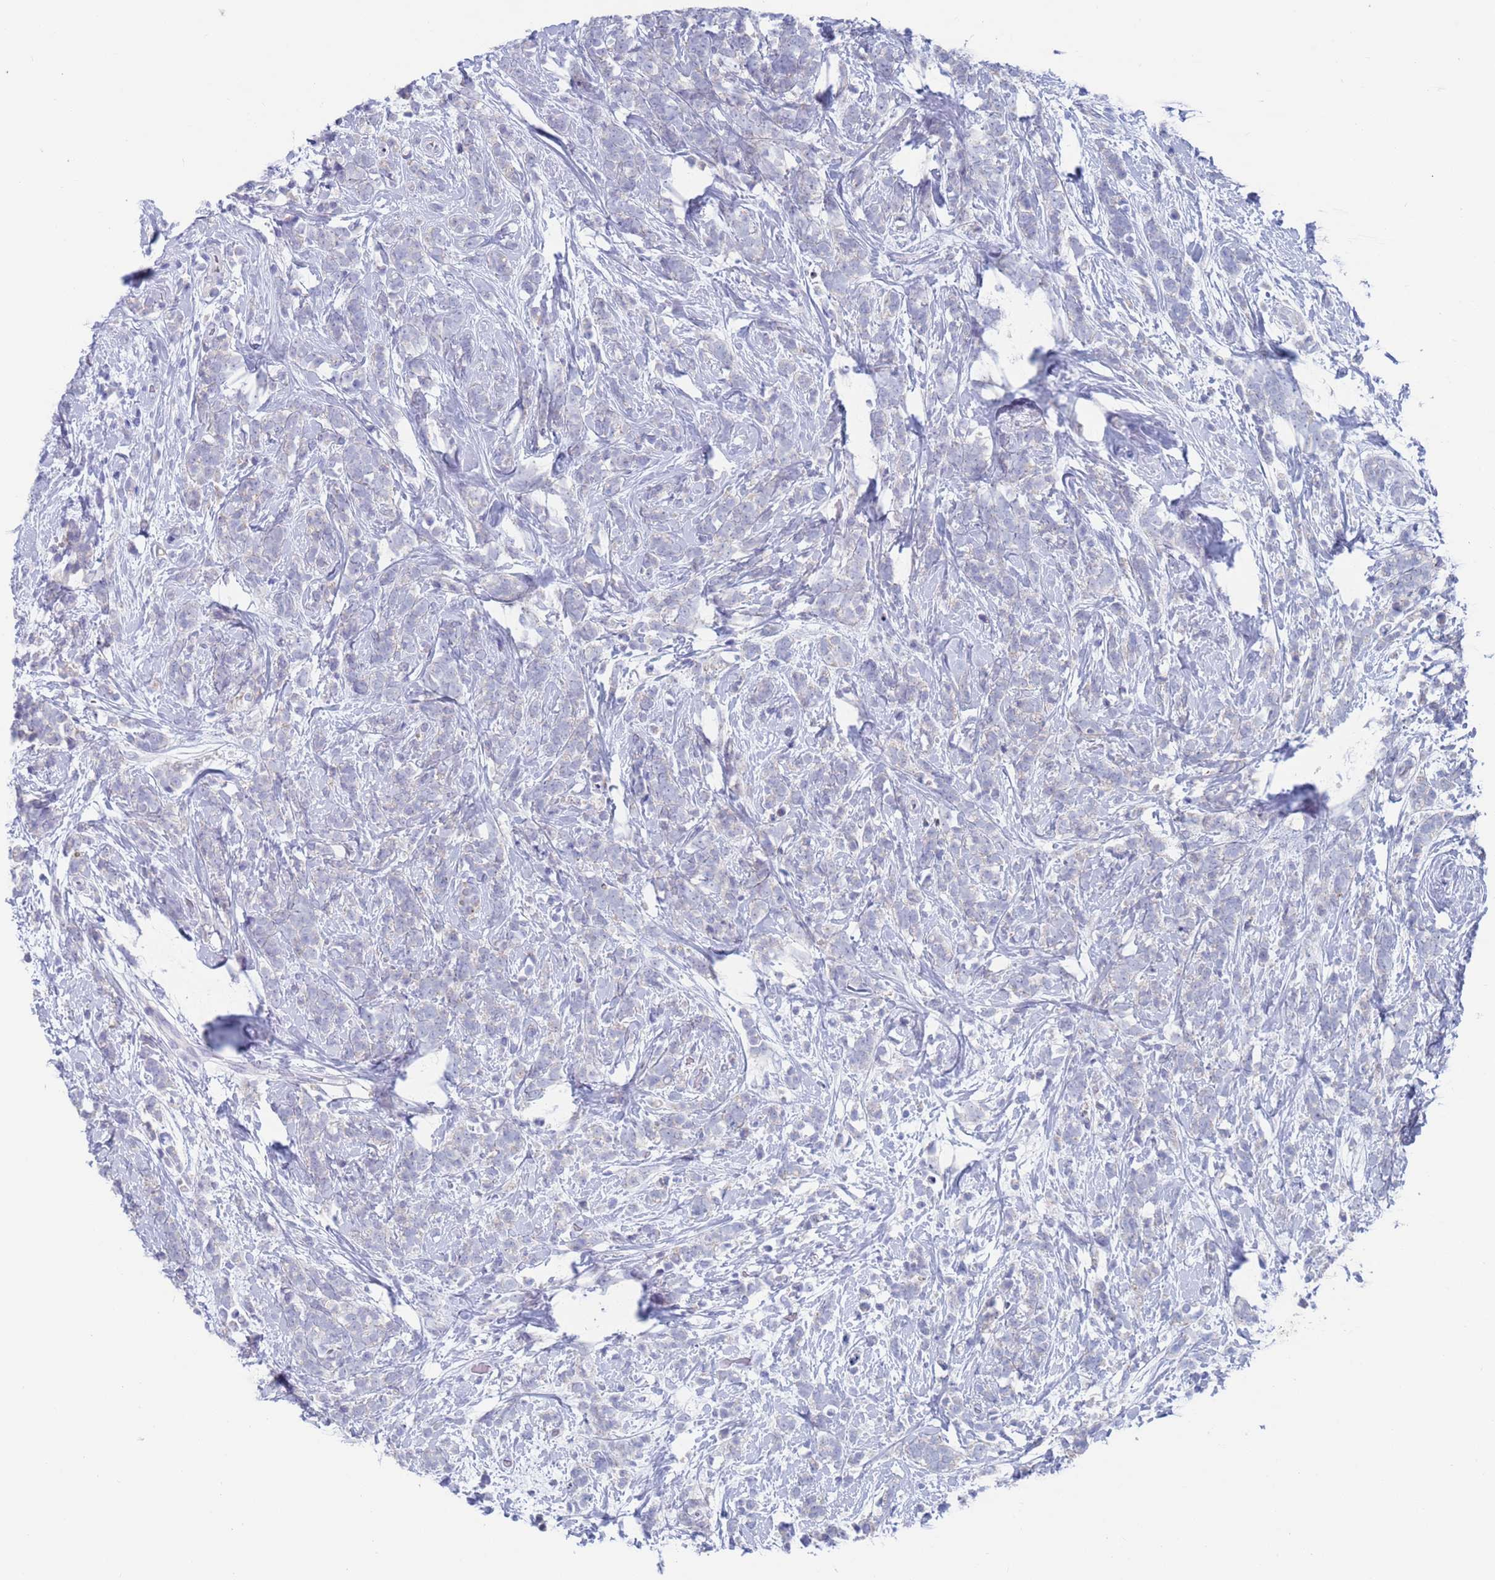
{"staining": {"intensity": "negative", "quantity": "none", "location": "none"}, "tissue": "breast cancer", "cell_type": "Tumor cells", "image_type": "cancer", "snomed": [{"axis": "morphology", "description": "Lobular carcinoma"}, {"axis": "topography", "description": "Breast"}], "caption": "Tumor cells show no significant staining in breast lobular carcinoma.", "gene": "FUCA1", "patient": {"sex": "female", "age": 58}}